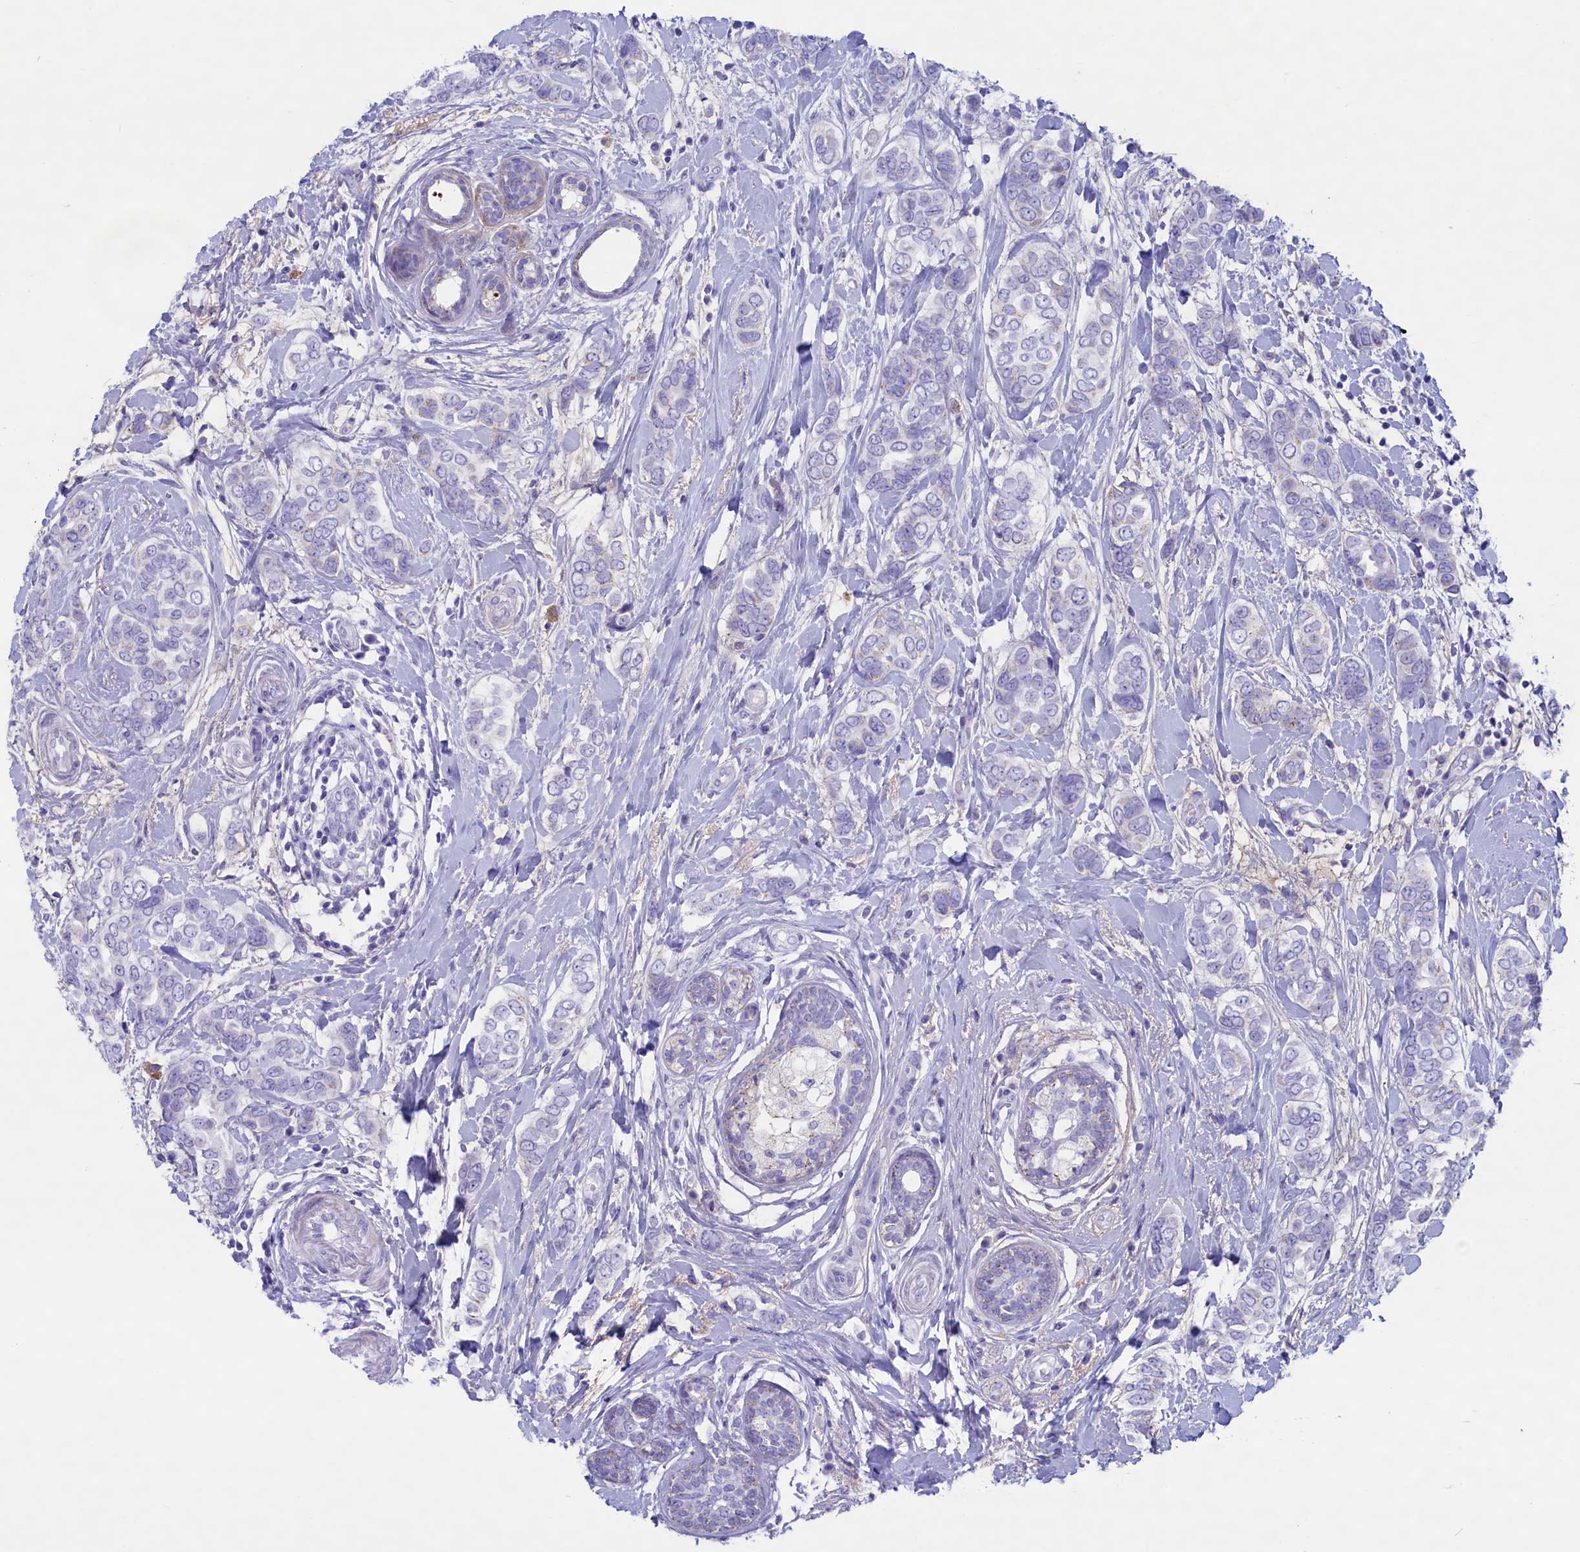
{"staining": {"intensity": "moderate", "quantity": "<25%", "location": "cytoplasmic/membranous"}, "tissue": "breast cancer", "cell_type": "Tumor cells", "image_type": "cancer", "snomed": [{"axis": "morphology", "description": "Lobular carcinoma"}, {"axis": "topography", "description": "Breast"}], "caption": "High-magnification brightfield microscopy of breast cancer stained with DAB (3,3'-diaminobenzidine) (brown) and counterstained with hematoxylin (blue). tumor cells exhibit moderate cytoplasmic/membranous positivity is identified in approximately<25% of cells. Using DAB (brown) and hematoxylin (blue) stains, captured at high magnification using brightfield microscopy.", "gene": "MPV17L2", "patient": {"sex": "female", "age": 51}}